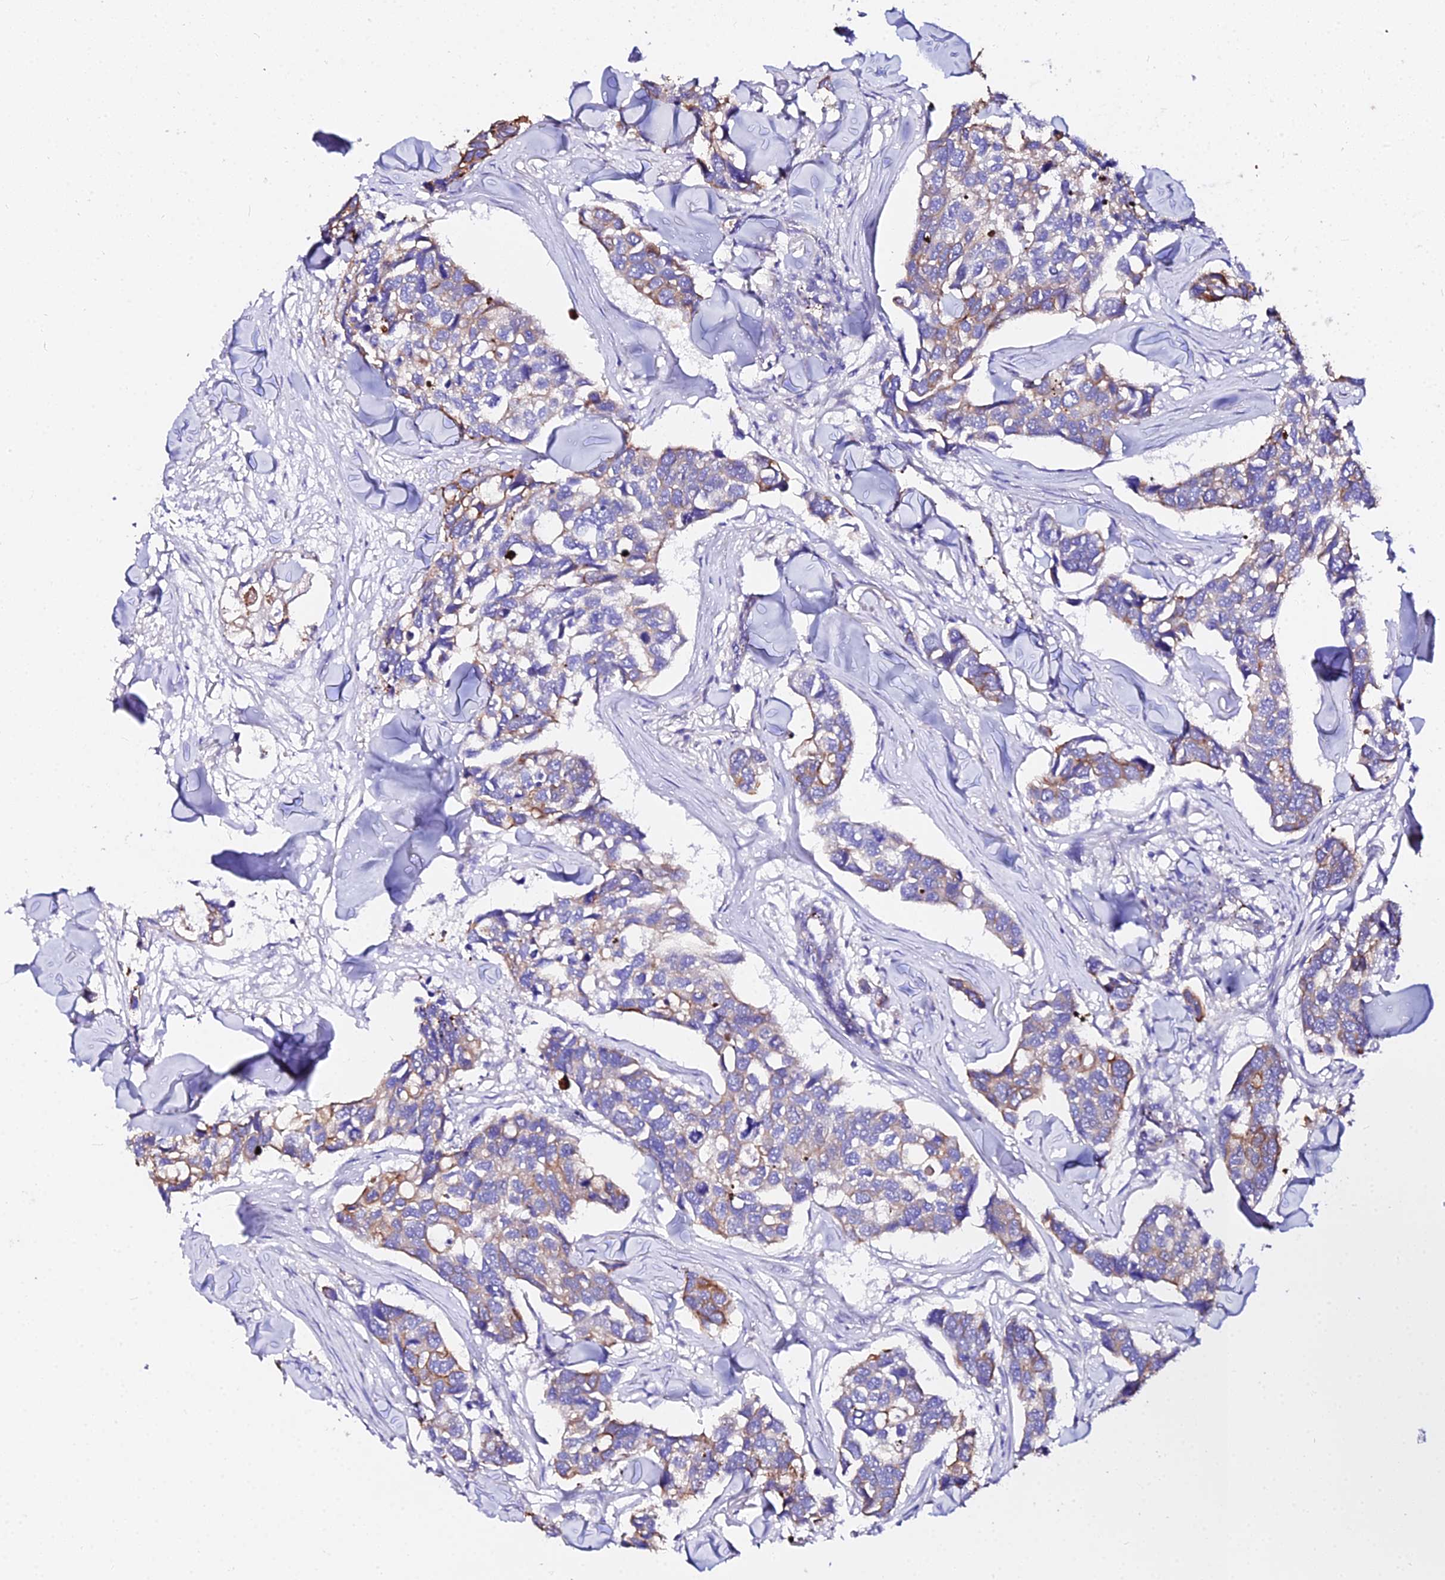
{"staining": {"intensity": "moderate", "quantity": "<25%", "location": "cytoplasmic/membranous"}, "tissue": "breast cancer", "cell_type": "Tumor cells", "image_type": "cancer", "snomed": [{"axis": "morphology", "description": "Duct carcinoma"}, {"axis": "topography", "description": "Breast"}], "caption": "IHC staining of breast cancer (infiltrating ductal carcinoma), which exhibits low levels of moderate cytoplasmic/membranous positivity in approximately <25% of tumor cells indicating moderate cytoplasmic/membranous protein expression. The staining was performed using DAB (brown) for protein detection and nuclei were counterstained in hematoxylin (blue).", "gene": "DAW1", "patient": {"sex": "female", "age": 83}}